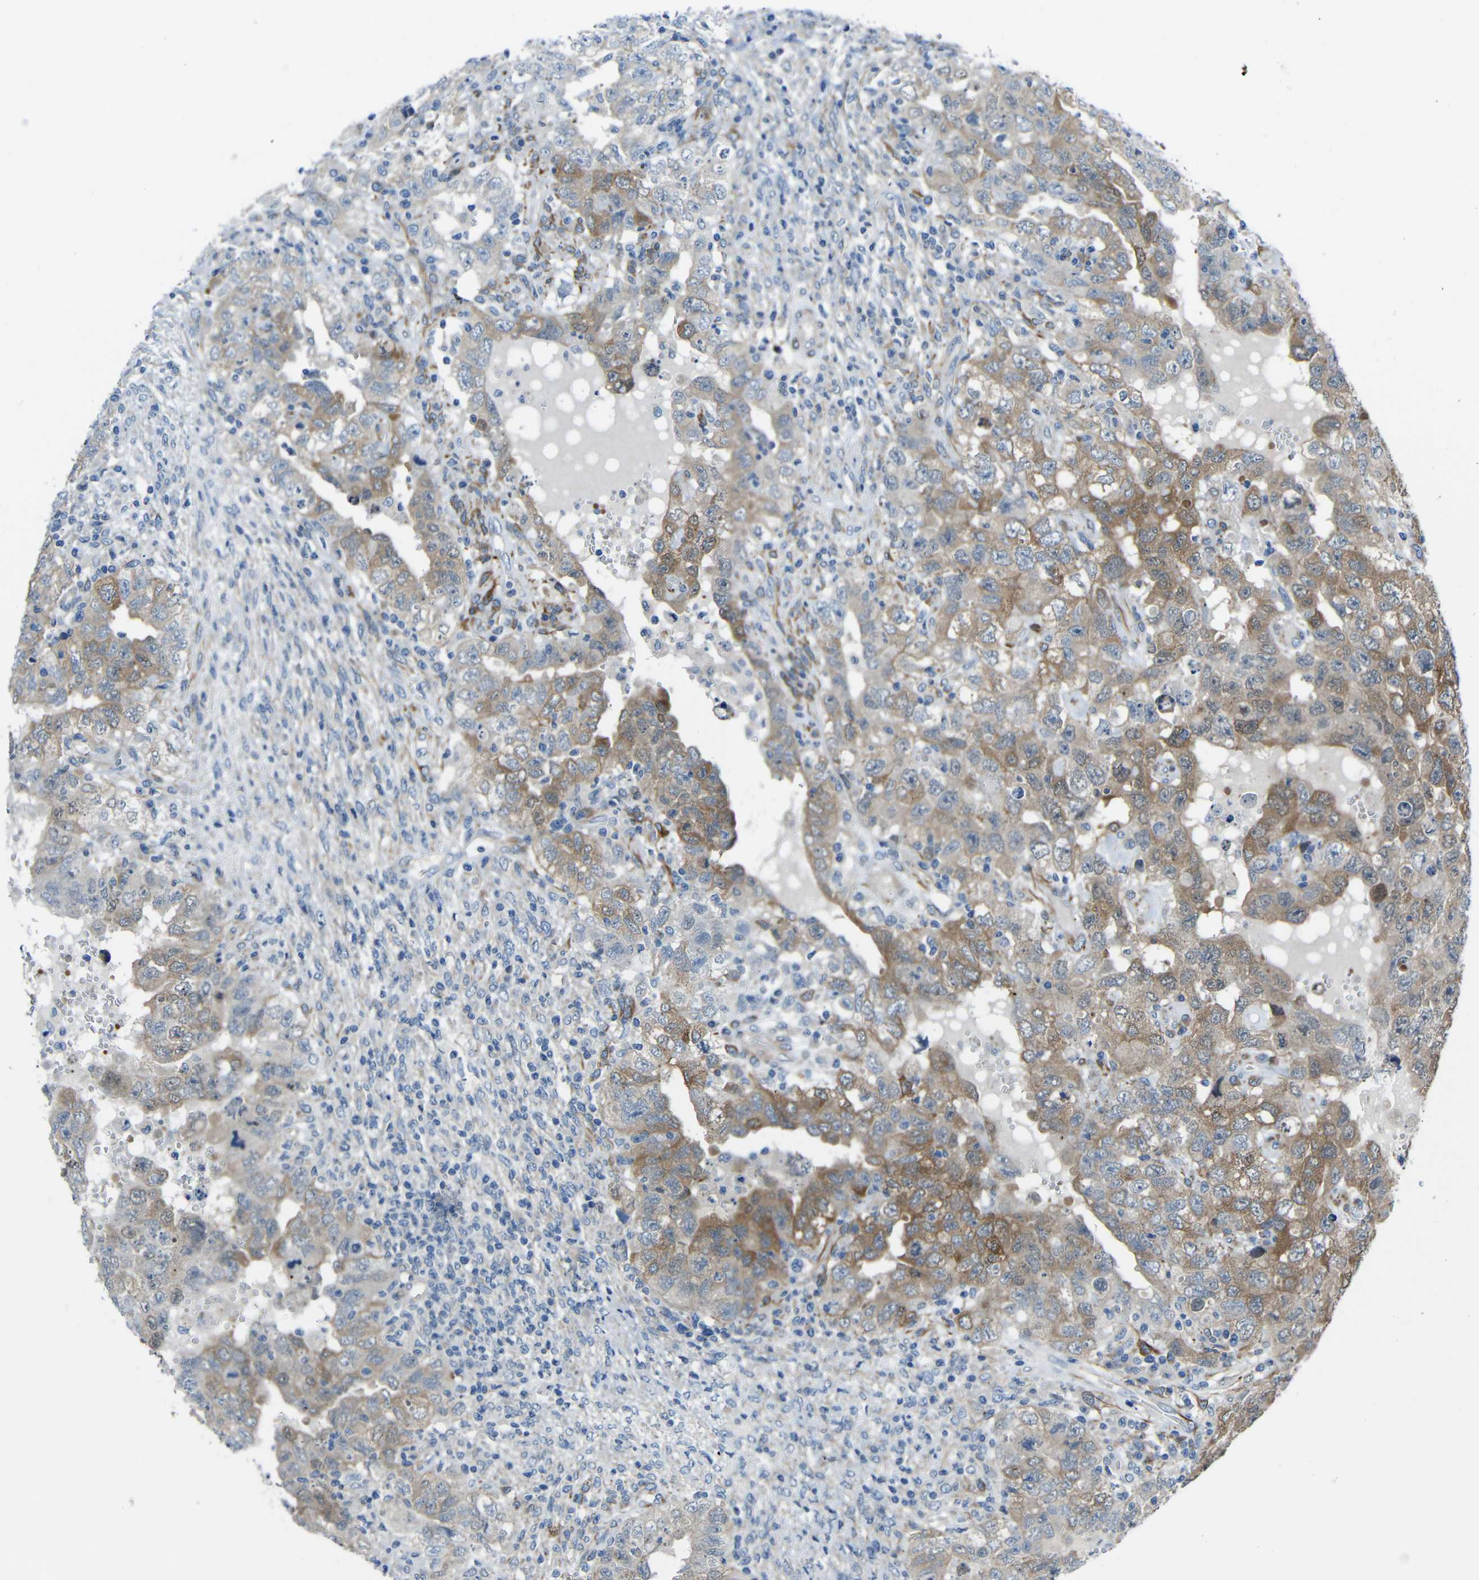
{"staining": {"intensity": "weak", "quantity": "25%-75%", "location": "cytoplasmic/membranous"}, "tissue": "testis cancer", "cell_type": "Tumor cells", "image_type": "cancer", "snomed": [{"axis": "morphology", "description": "Carcinoma, Embryonal, NOS"}, {"axis": "topography", "description": "Testis"}], "caption": "Brown immunohistochemical staining in human embryonal carcinoma (testis) exhibits weak cytoplasmic/membranous positivity in approximately 25%-75% of tumor cells. (Brightfield microscopy of DAB IHC at high magnification).", "gene": "DCLK1", "patient": {"sex": "male", "age": 26}}